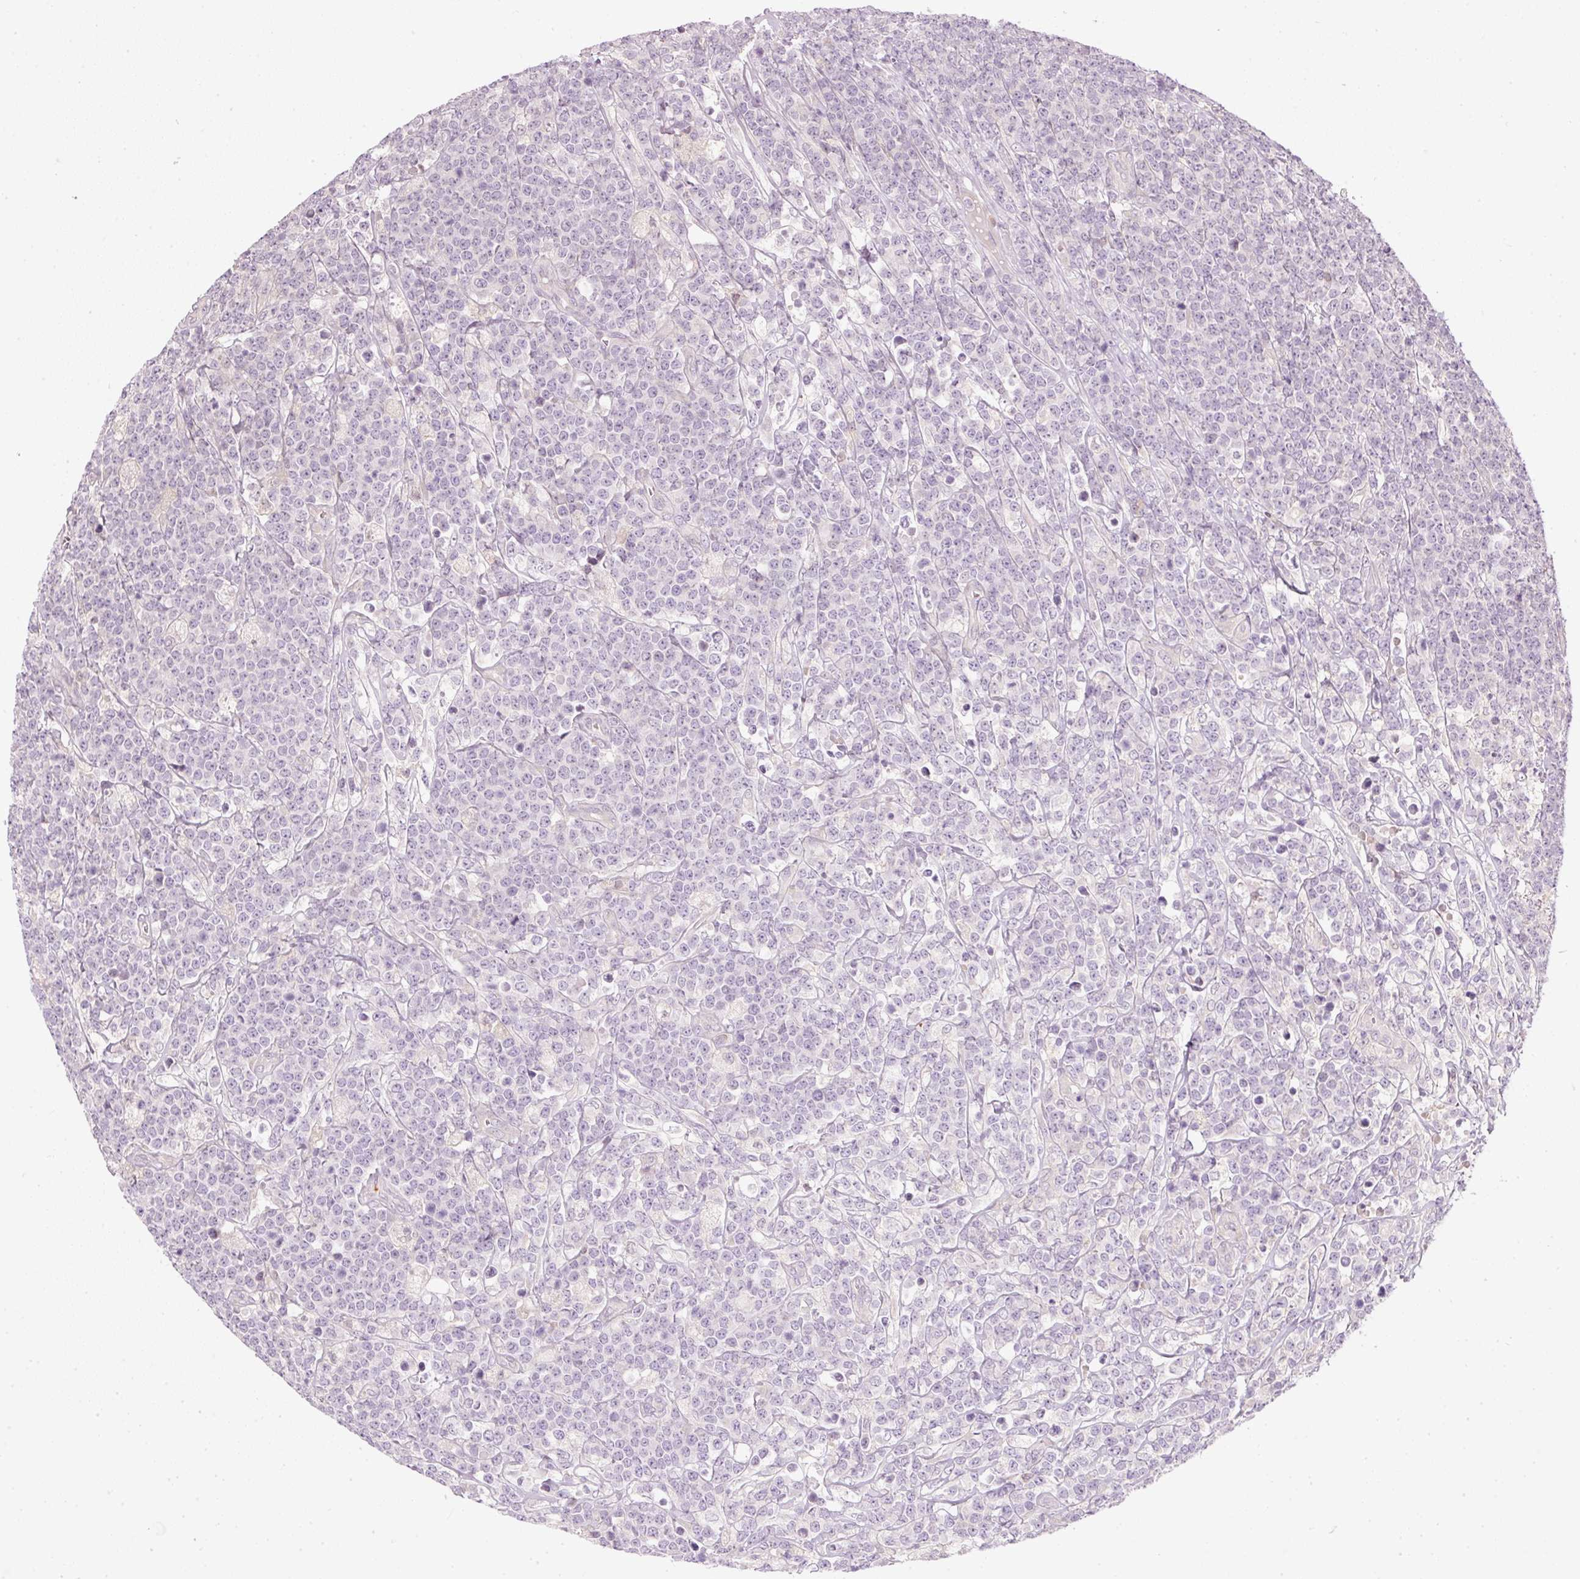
{"staining": {"intensity": "negative", "quantity": "none", "location": "none"}, "tissue": "lymphoma", "cell_type": "Tumor cells", "image_type": "cancer", "snomed": [{"axis": "morphology", "description": "Malignant lymphoma, non-Hodgkin's type, High grade"}, {"axis": "topography", "description": "Small intestine"}], "caption": "Tumor cells show no significant protein expression in lymphoma. (DAB (3,3'-diaminobenzidine) IHC, high magnification).", "gene": "CTTNBP2", "patient": {"sex": "male", "age": 8}}